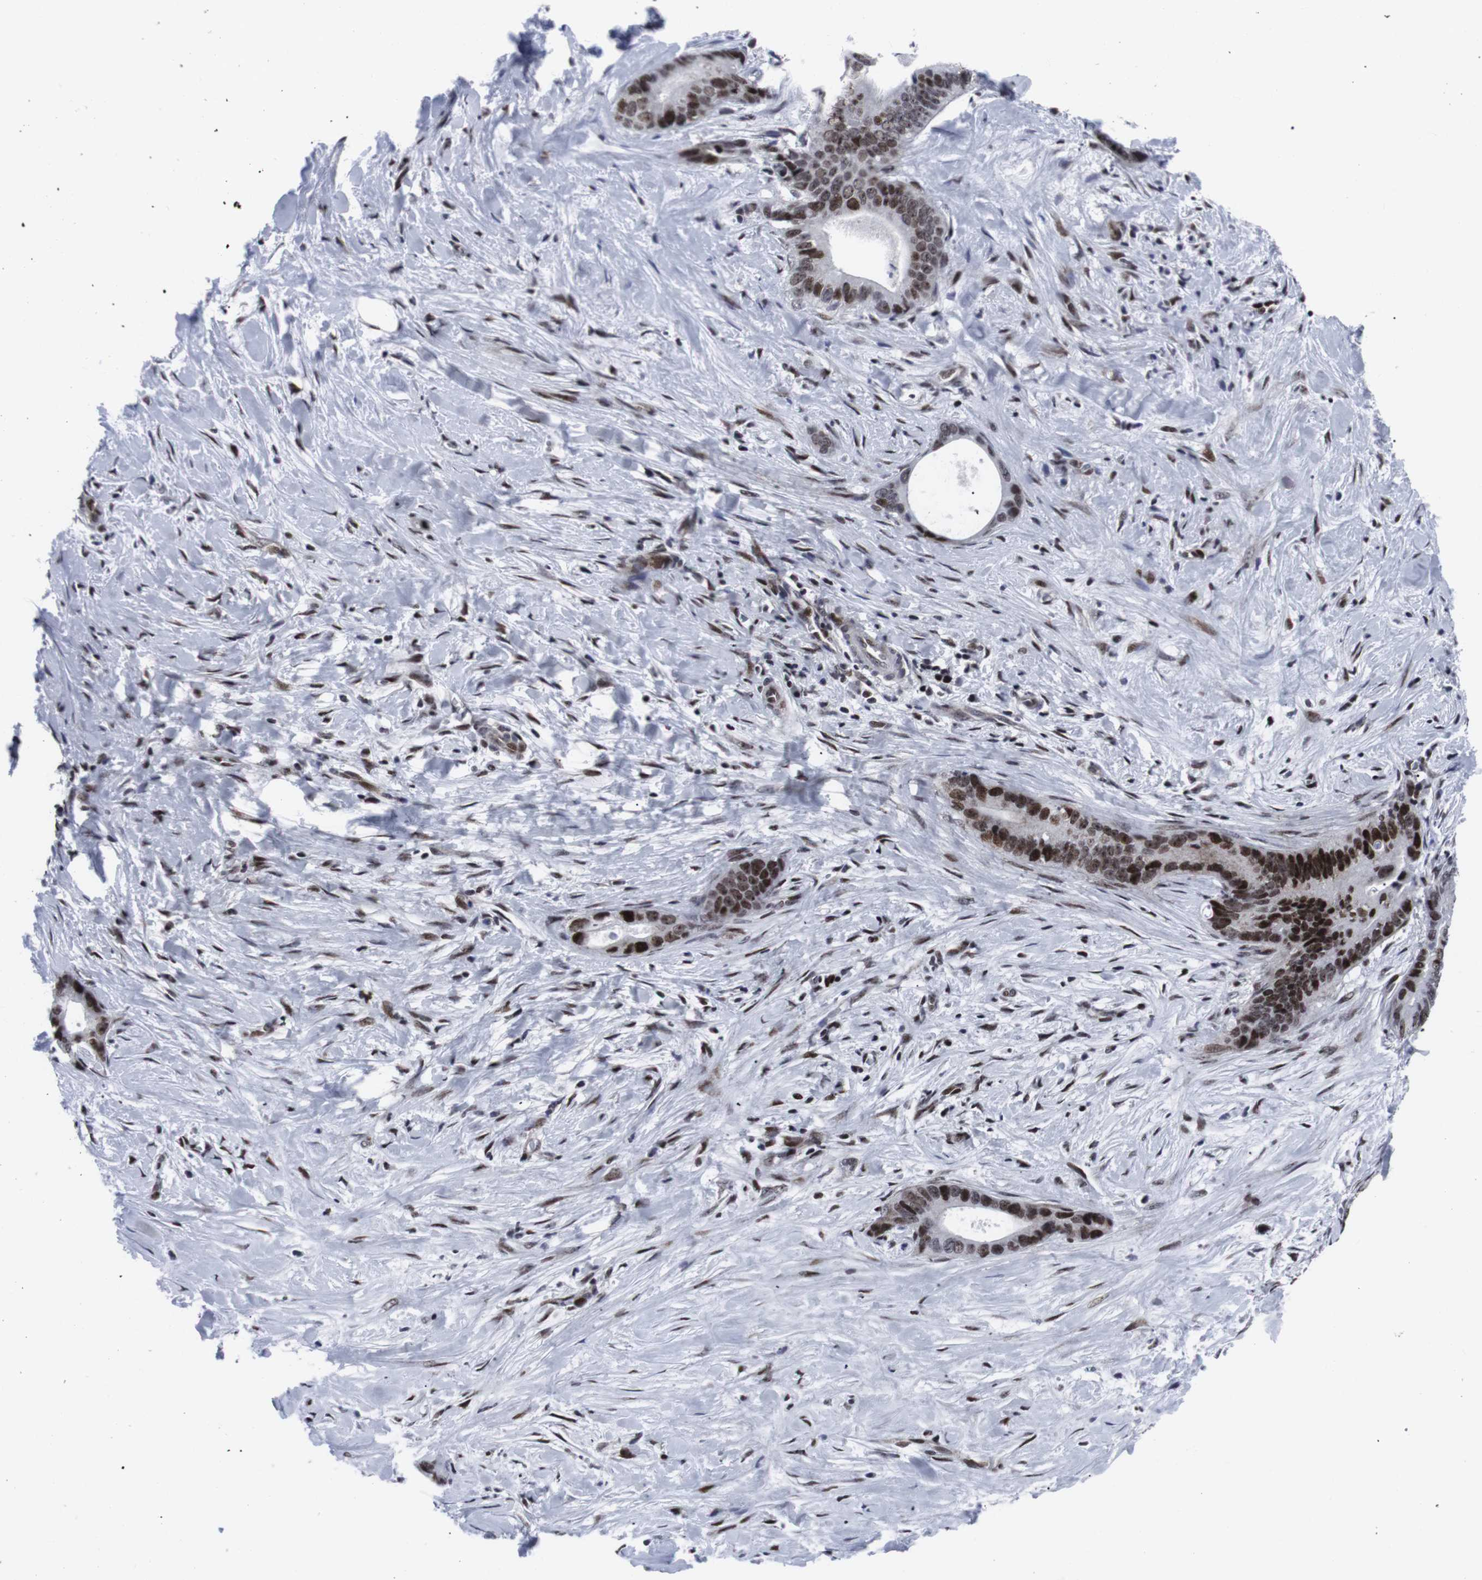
{"staining": {"intensity": "strong", "quantity": ">75%", "location": "nuclear"}, "tissue": "liver cancer", "cell_type": "Tumor cells", "image_type": "cancer", "snomed": [{"axis": "morphology", "description": "Cholangiocarcinoma"}, {"axis": "topography", "description": "Liver"}], "caption": "Immunohistochemical staining of liver cancer displays high levels of strong nuclear protein staining in approximately >75% of tumor cells.", "gene": "MLH1", "patient": {"sex": "female", "age": 55}}